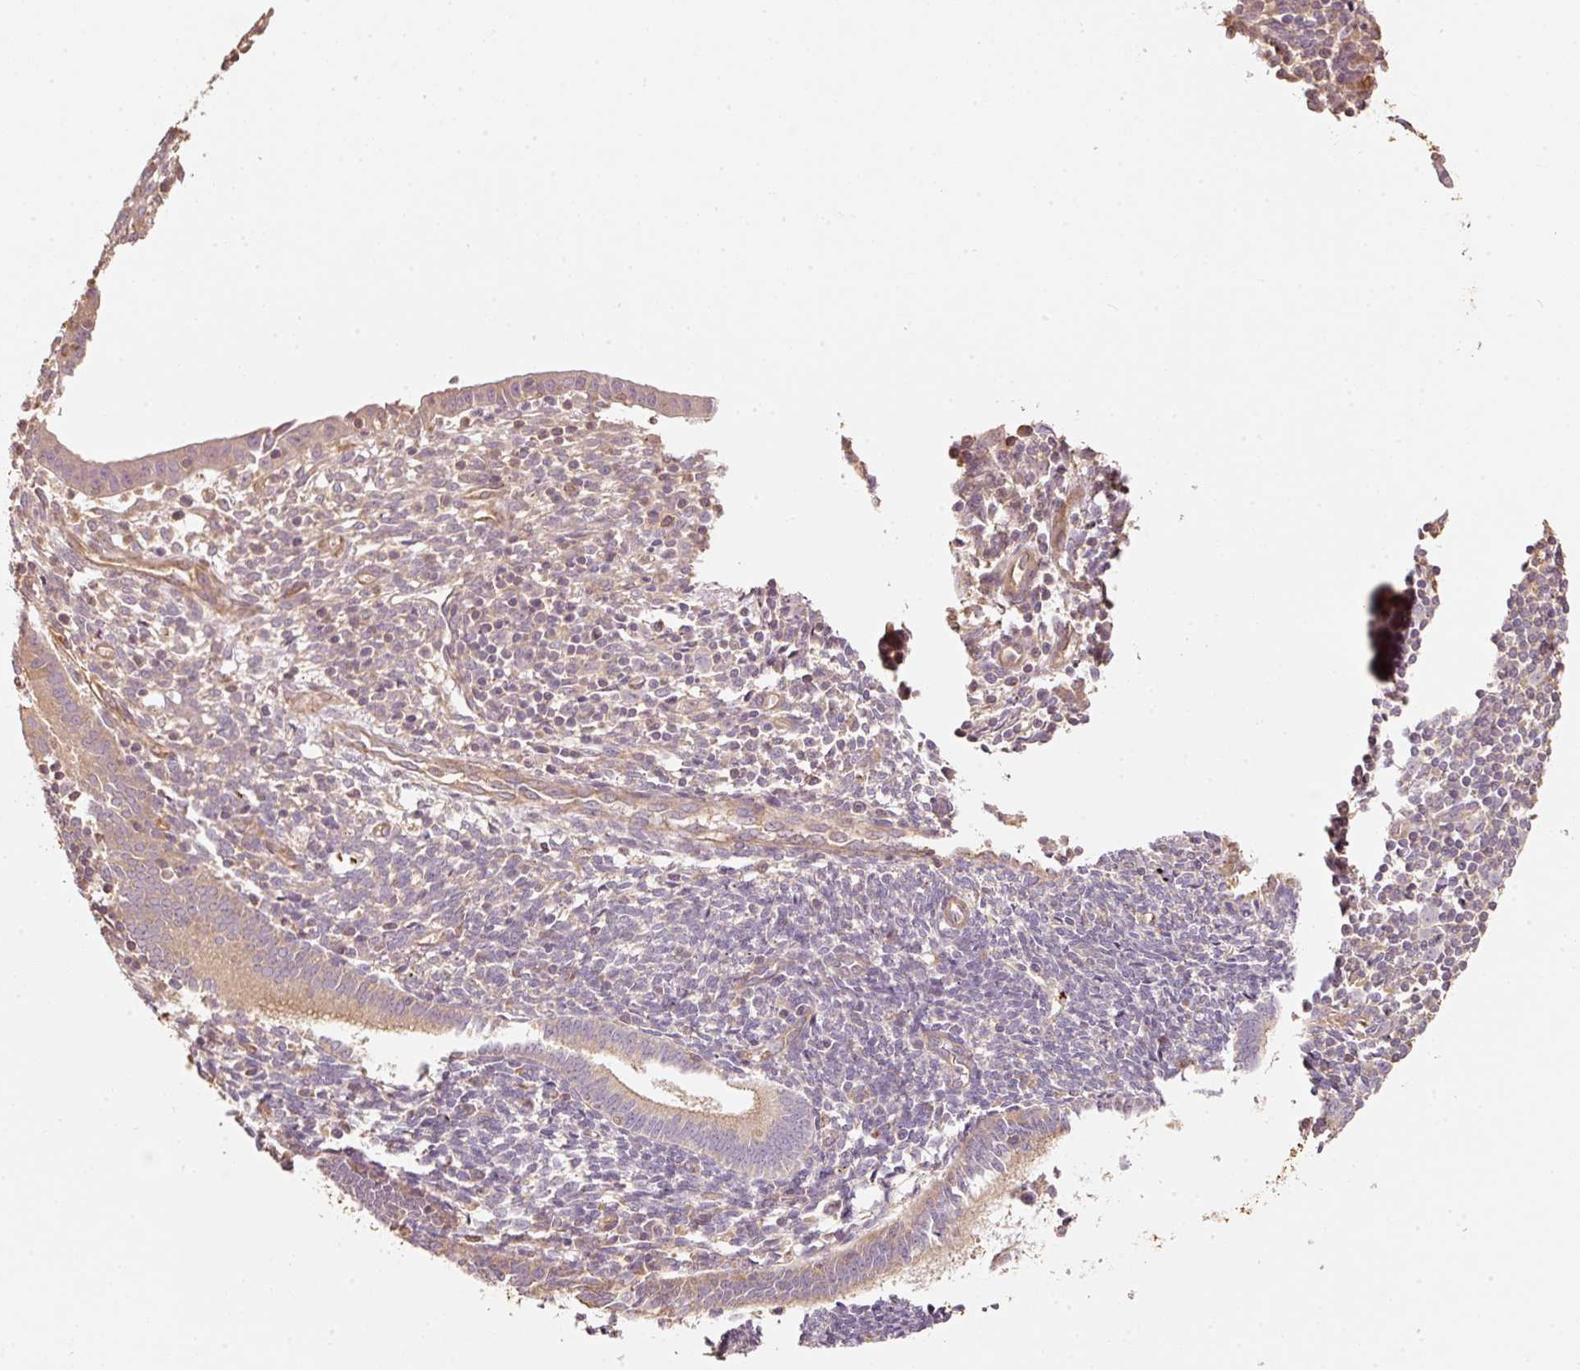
{"staining": {"intensity": "moderate", "quantity": ">75%", "location": "cytoplasmic/membranous"}, "tissue": "endometrium", "cell_type": "Cells in endometrial stroma", "image_type": "normal", "snomed": [{"axis": "morphology", "description": "Normal tissue, NOS"}, {"axis": "topography", "description": "Endometrium"}], "caption": "A high-resolution photomicrograph shows IHC staining of benign endometrium, which exhibits moderate cytoplasmic/membranous positivity in approximately >75% of cells in endometrial stroma.", "gene": "CEP95", "patient": {"sex": "female", "age": 41}}